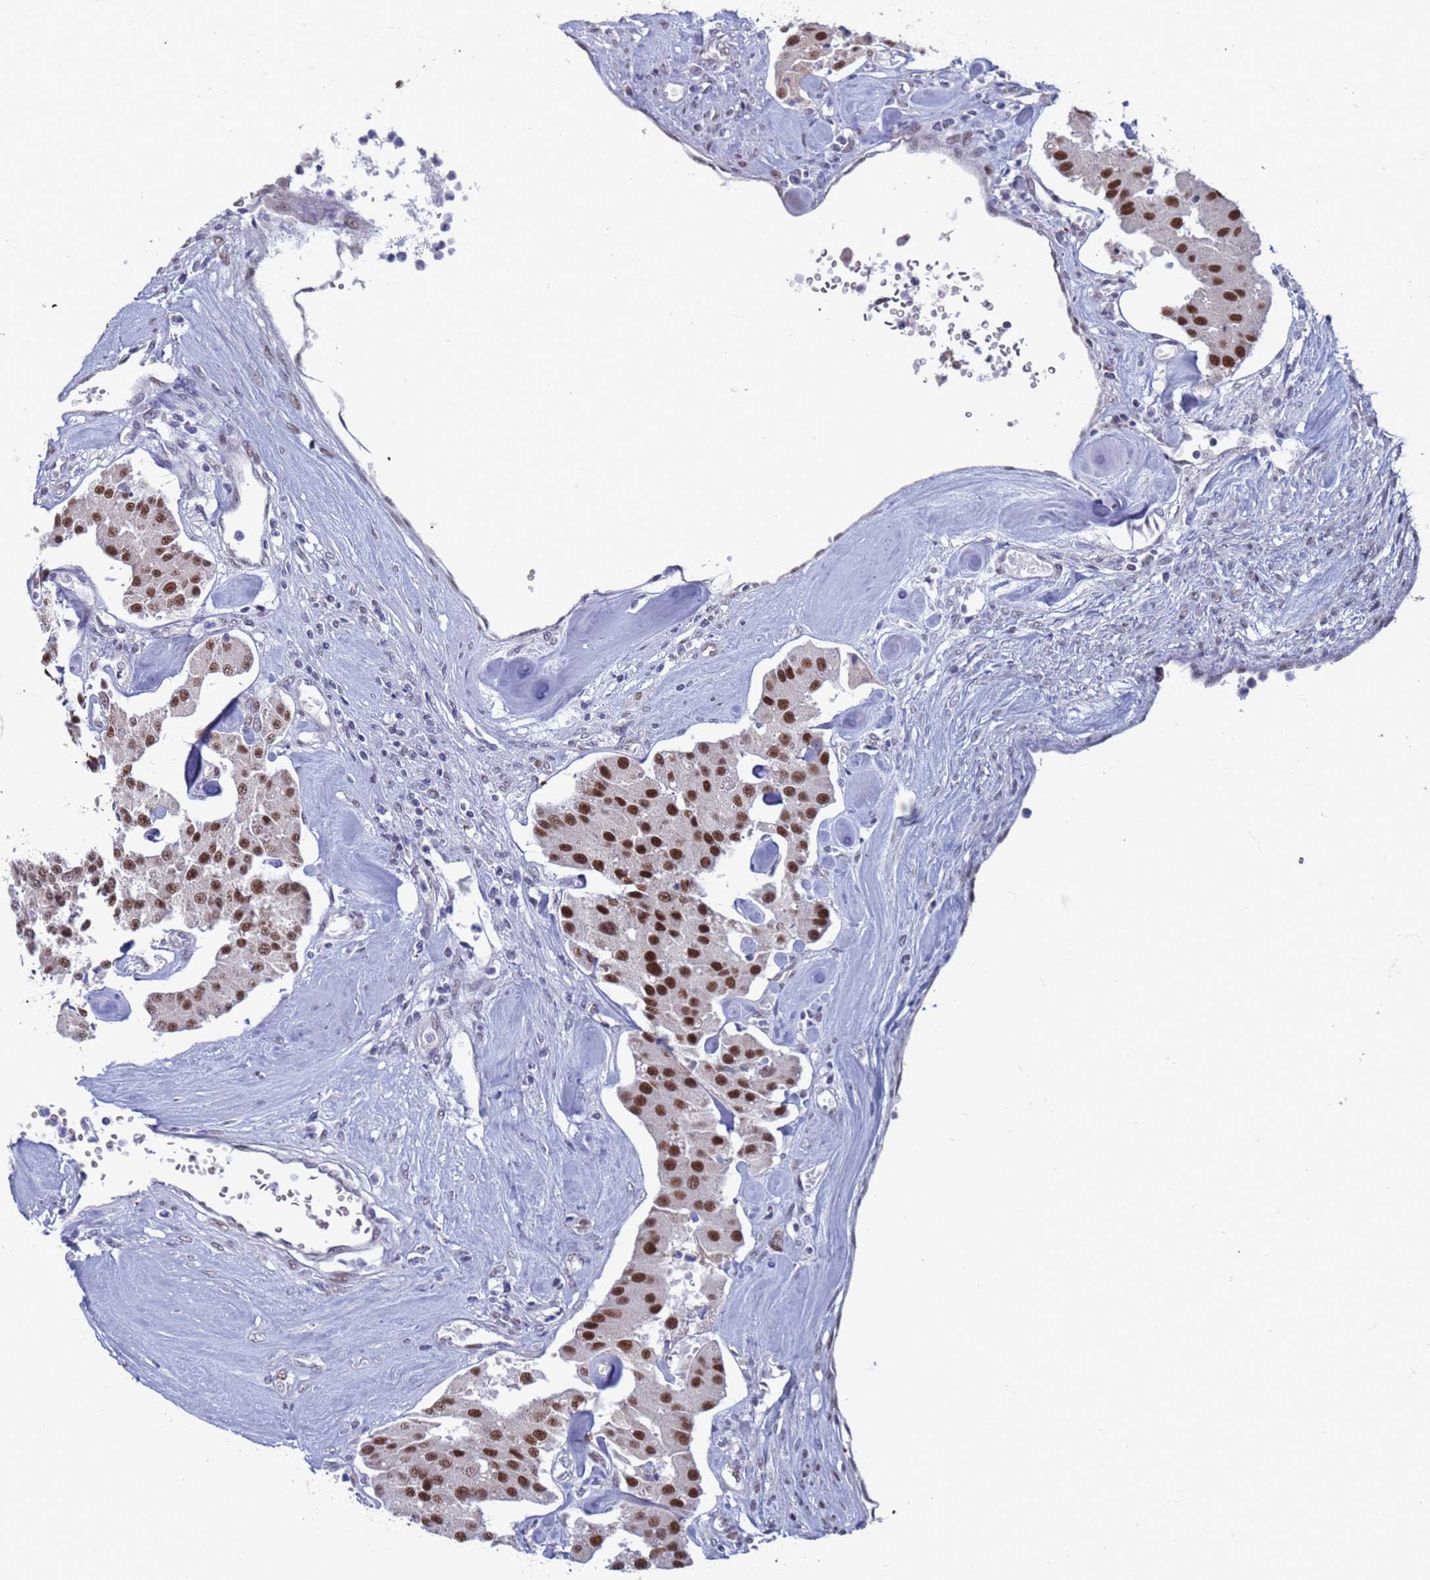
{"staining": {"intensity": "strong", "quantity": ">75%", "location": "nuclear"}, "tissue": "carcinoid", "cell_type": "Tumor cells", "image_type": "cancer", "snomed": [{"axis": "morphology", "description": "Carcinoid, malignant, NOS"}, {"axis": "topography", "description": "Pancreas"}], "caption": "Carcinoid stained with DAB (3,3'-diaminobenzidine) immunohistochemistry demonstrates high levels of strong nuclear staining in about >75% of tumor cells.", "gene": "SAE1", "patient": {"sex": "male", "age": 41}}